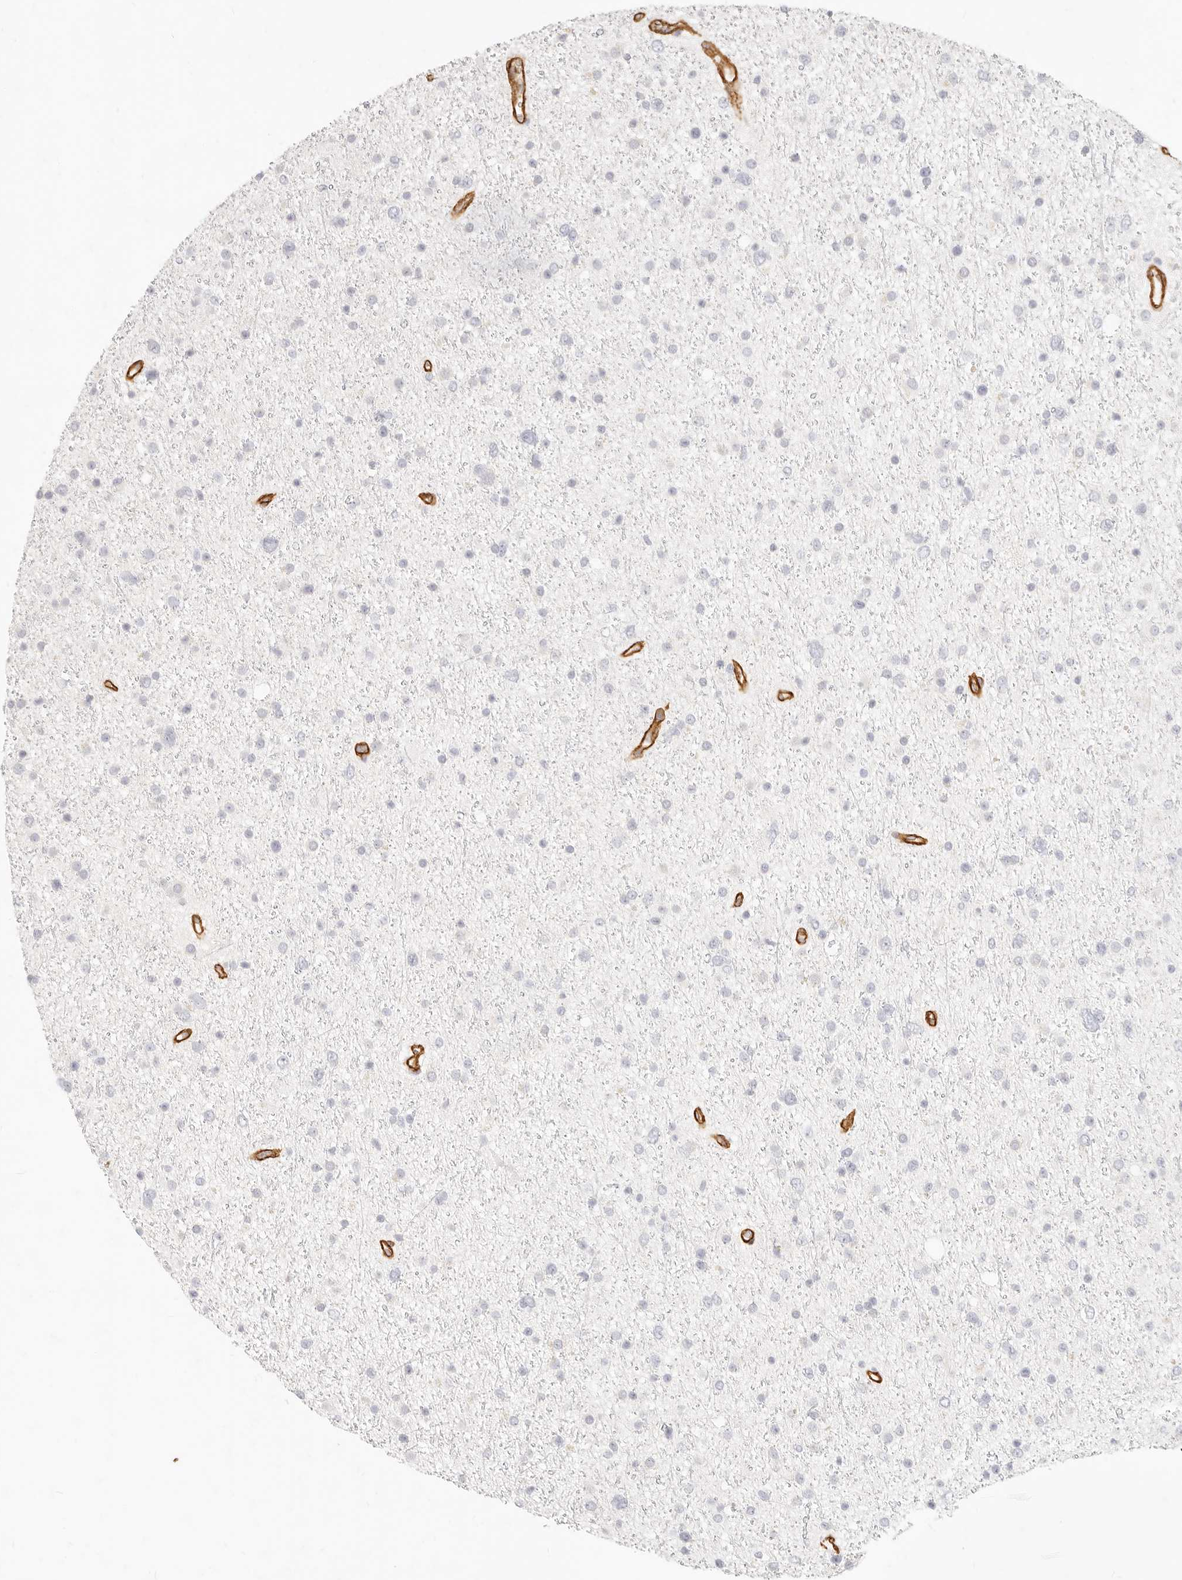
{"staining": {"intensity": "negative", "quantity": "none", "location": "none"}, "tissue": "glioma", "cell_type": "Tumor cells", "image_type": "cancer", "snomed": [{"axis": "morphology", "description": "Glioma, malignant, Low grade"}, {"axis": "topography", "description": "Cerebral cortex"}], "caption": "The IHC histopathology image has no significant positivity in tumor cells of malignant glioma (low-grade) tissue.", "gene": "NUS1", "patient": {"sex": "female", "age": 39}}